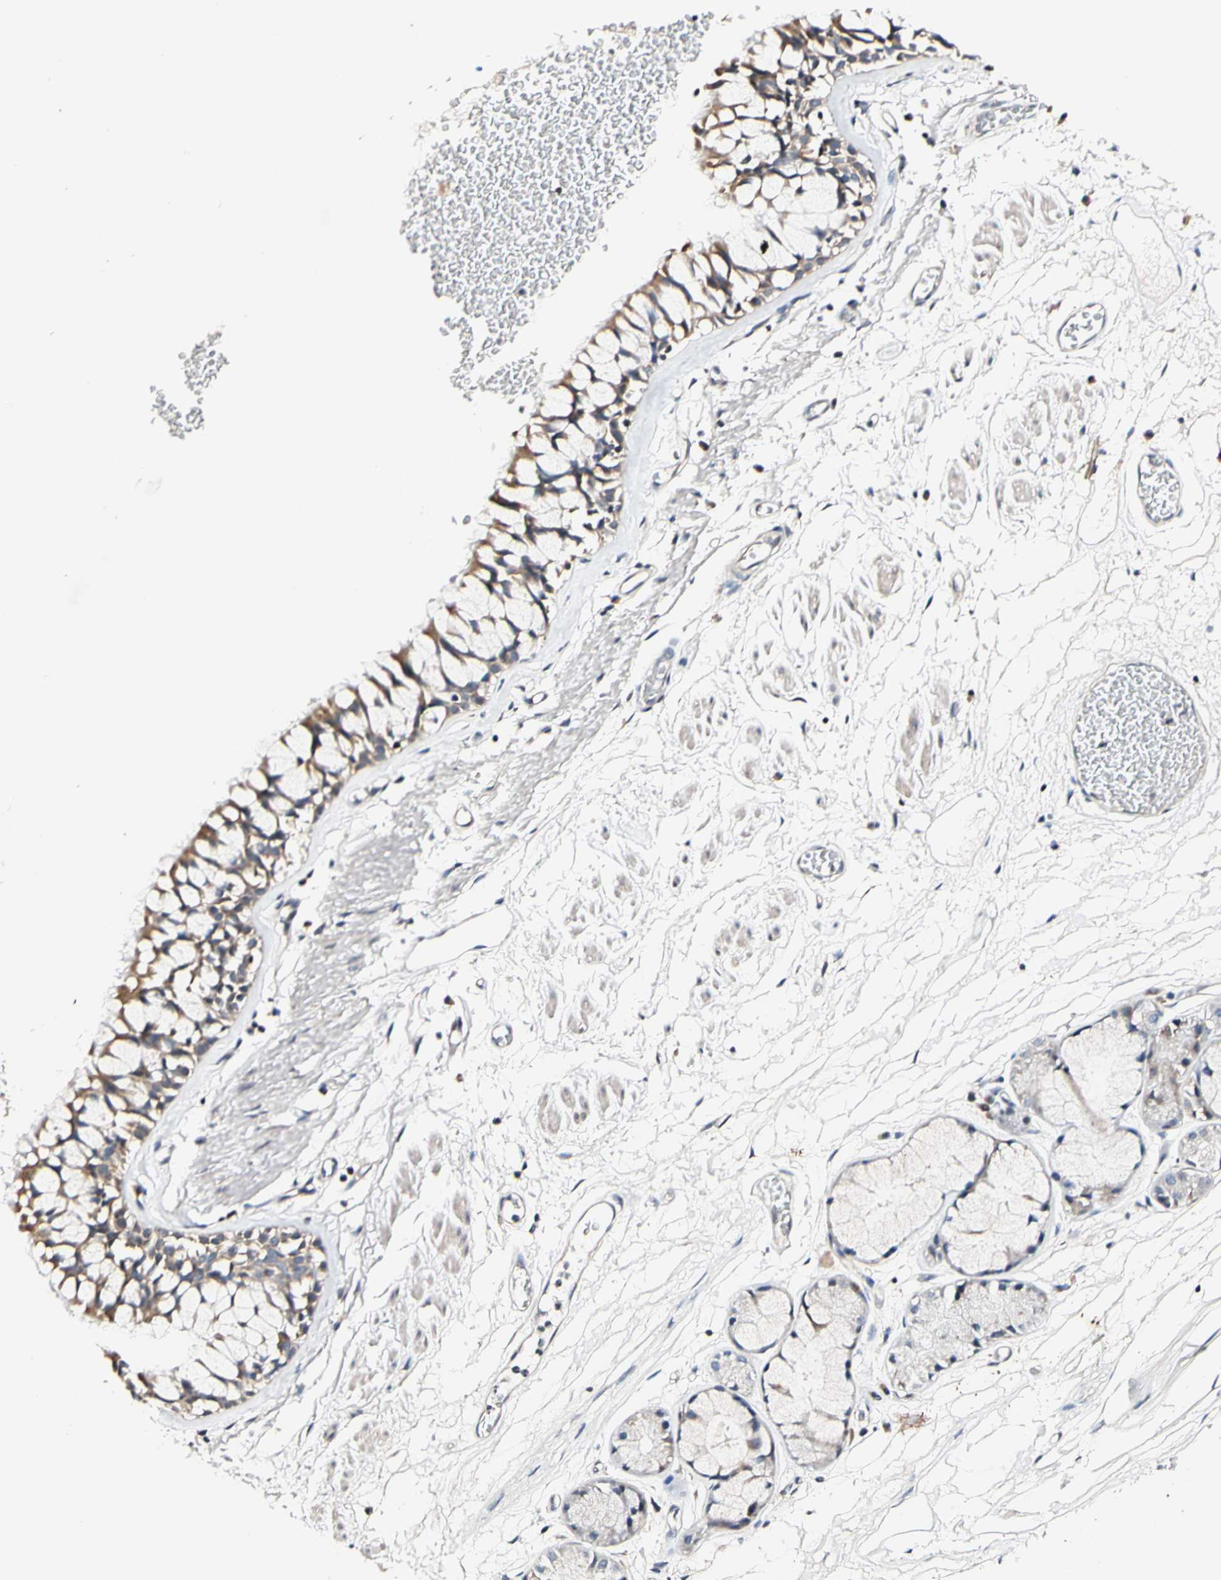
{"staining": {"intensity": "weak", "quantity": ">75%", "location": "cytoplasmic/membranous"}, "tissue": "bronchus", "cell_type": "Respiratory epithelial cells", "image_type": "normal", "snomed": [{"axis": "morphology", "description": "Normal tissue, NOS"}, {"axis": "topography", "description": "Bronchus"}], "caption": "Respiratory epithelial cells display low levels of weak cytoplasmic/membranous staining in about >75% of cells in unremarkable bronchus.", "gene": "SOX30", "patient": {"sex": "male", "age": 66}}